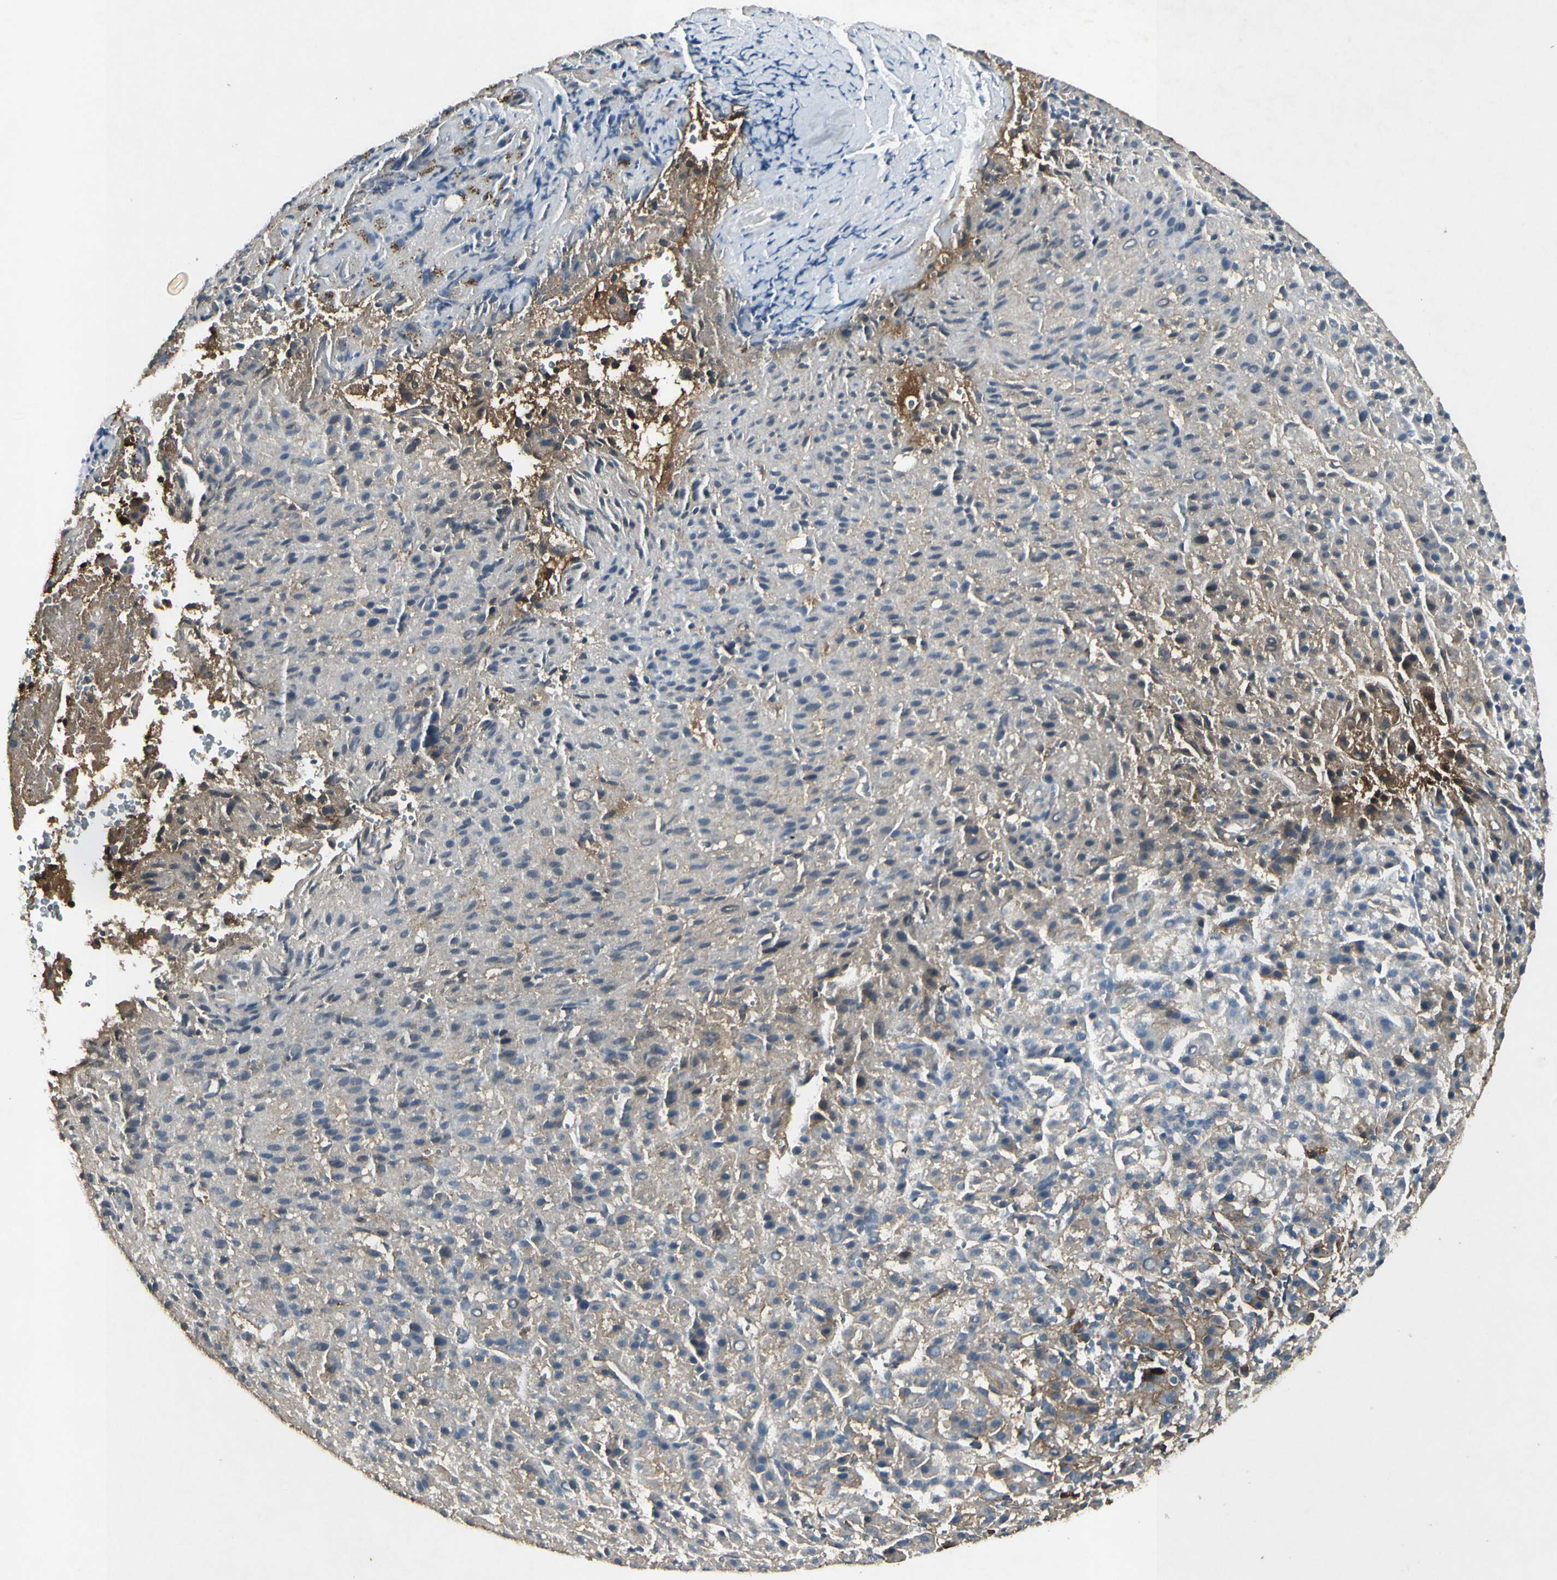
{"staining": {"intensity": "moderate", "quantity": "25%-75%", "location": "cytoplasmic/membranous"}, "tissue": "liver cancer", "cell_type": "Tumor cells", "image_type": "cancer", "snomed": [{"axis": "morphology", "description": "Carcinoma, Hepatocellular, NOS"}, {"axis": "topography", "description": "Liver"}], "caption": "This is a histology image of immunohistochemistry staining of hepatocellular carcinoma (liver), which shows moderate expression in the cytoplasmic/membranous of tumor cells.", "gene": "IGHM", "patient": {"sex": "female", "age": 58}}